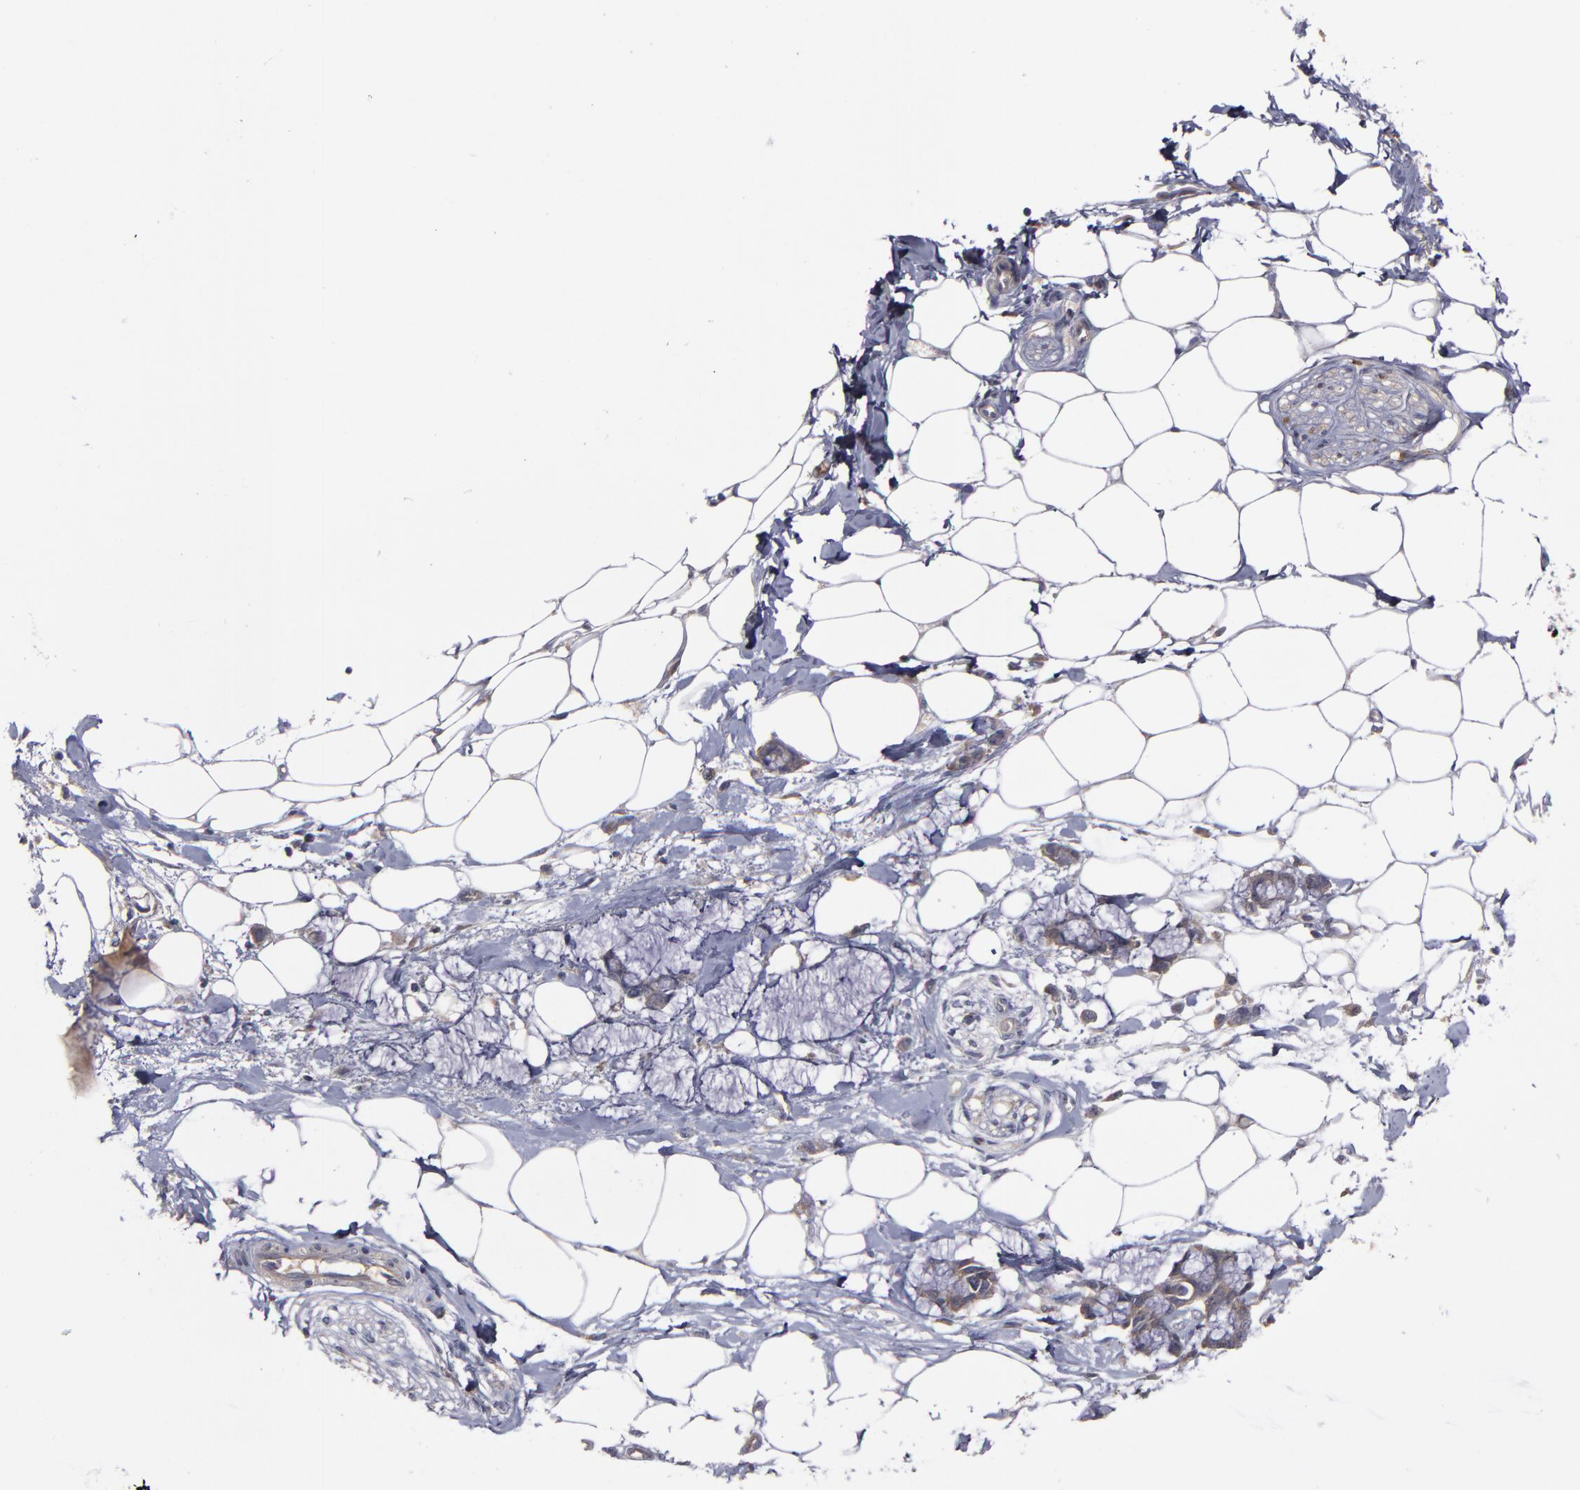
{"staining": {"intensity": "negative", "quantity": "none", "location": "none"}, "tissue": "adipose tissue", "cell_type": "Adipocytes", "image_type": "normal", "snomed": [{"axis": "morphology", "description": "Normal tissue, NOS"}, {"axis": "morphology", "description": "Adenocarcinoma, NOS"}, {"axis": "topography", "description": "Colon"}, {"axis": "topography", "description": "Peripheral nerve tissue"}], "caption": "Immunohistochemistry (IHC) of benign human adipose tissue displays no staining in adipocytes. Brightfield microscopy of immunohistochemistry stained with DAB (3,3'-diaminobenzidine) (brown) and hematoxylin (blue), captured at high magnification.", "gene": "MMP11", "patient": {"sex": "male", "age": 14}}